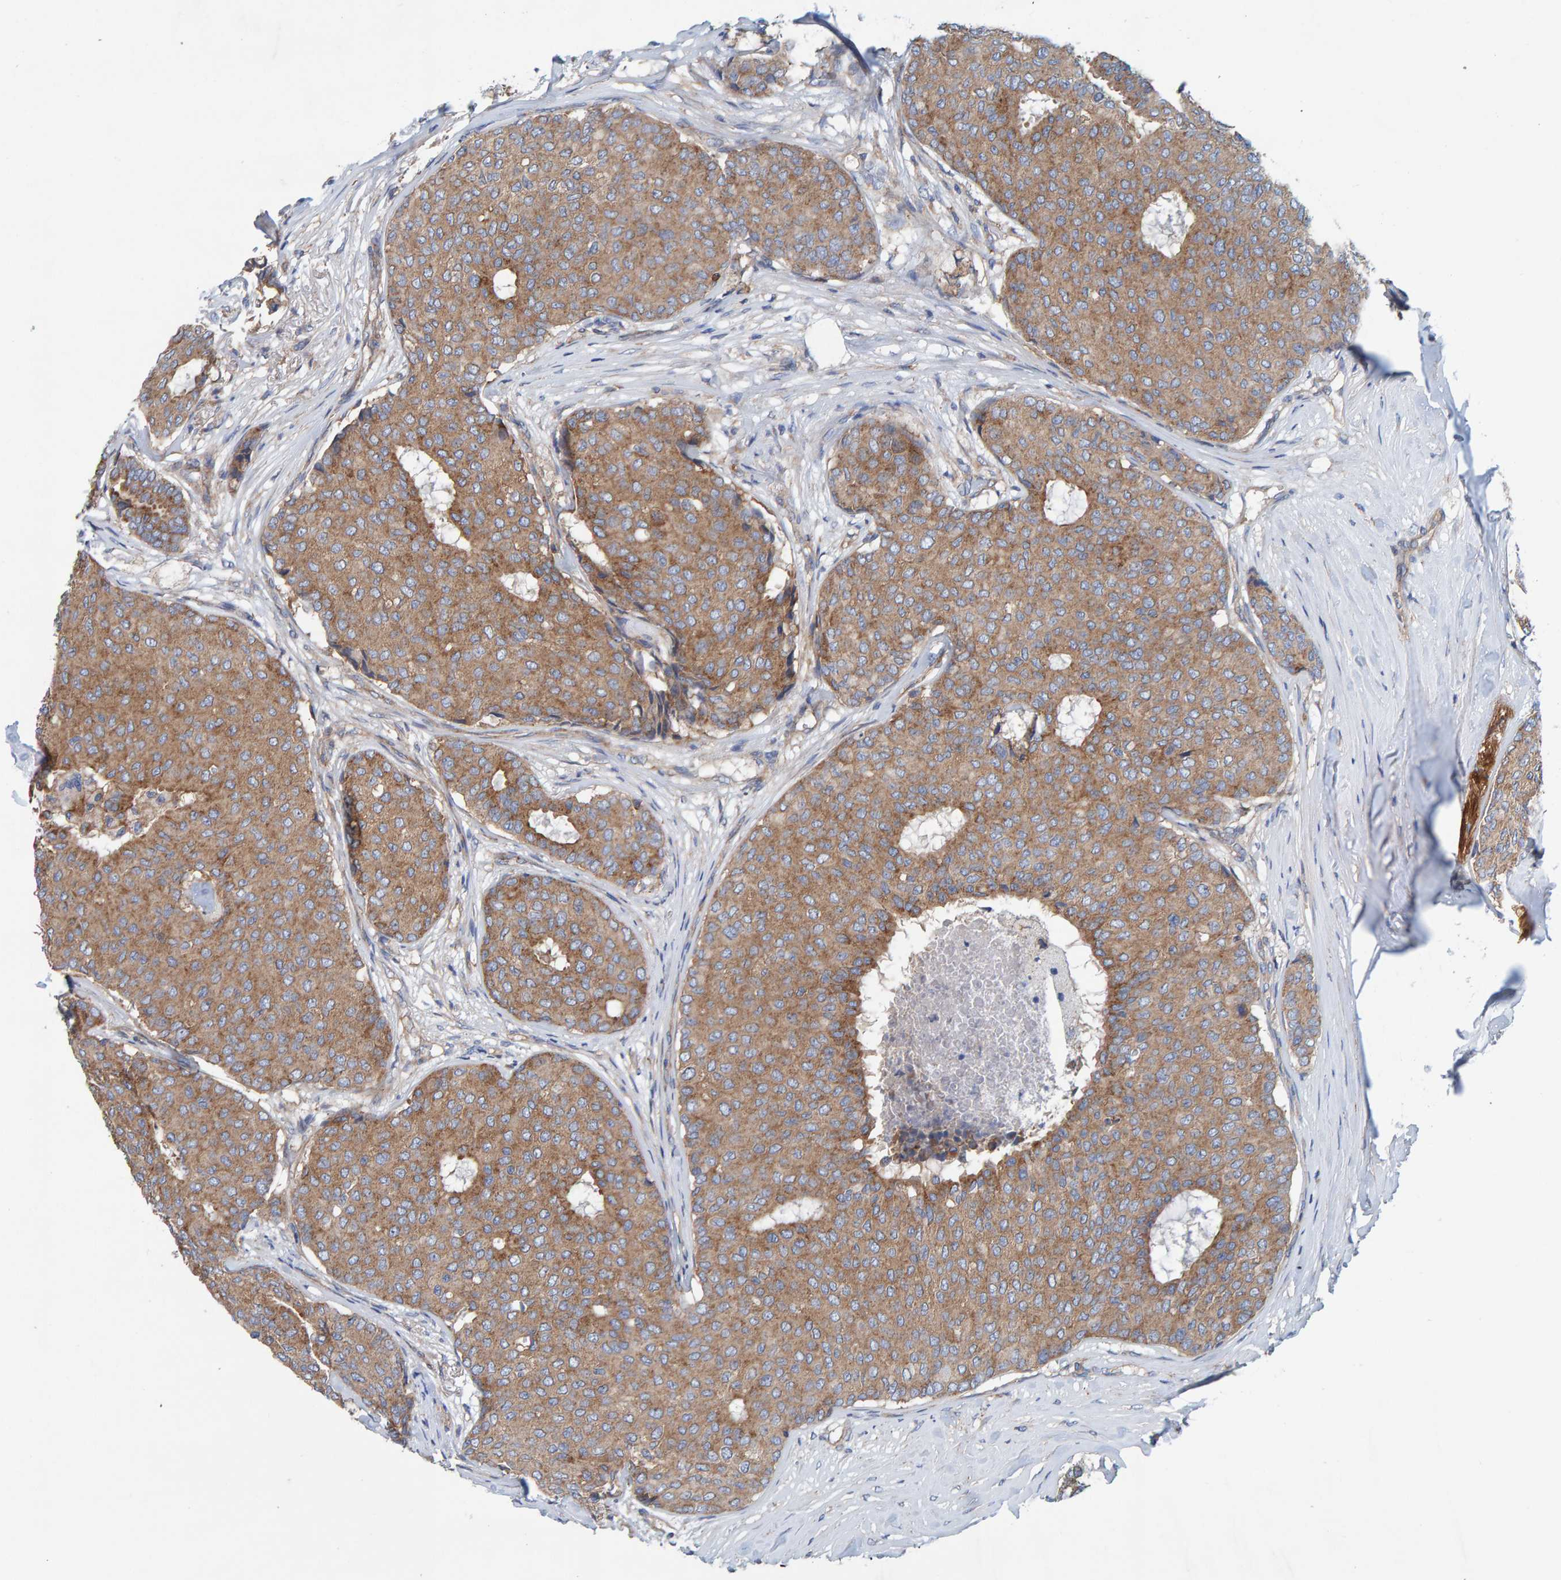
{"staining": {"intensity": "moderate", "quantity": ">75%", "location": "cytoplasmic/membranous"}, "tissue": "breast cancer", "cell_type": "Tumor cells", "image_type": "cancer", "snomed": [{"axis": "morphology", "description": "Duct carcinoma"}, {"axis": "topography", "description": "Breast"}], "caption": "About >75% of tumor cells in human breast cancer (invasive ductal carcinoma) reveal moderate cytoplasmic/membranous protein staining as visualized by brown immunohistochemical staining.", "gene": "MKLN1", "patient": {"sex": "female", "age": 75}}